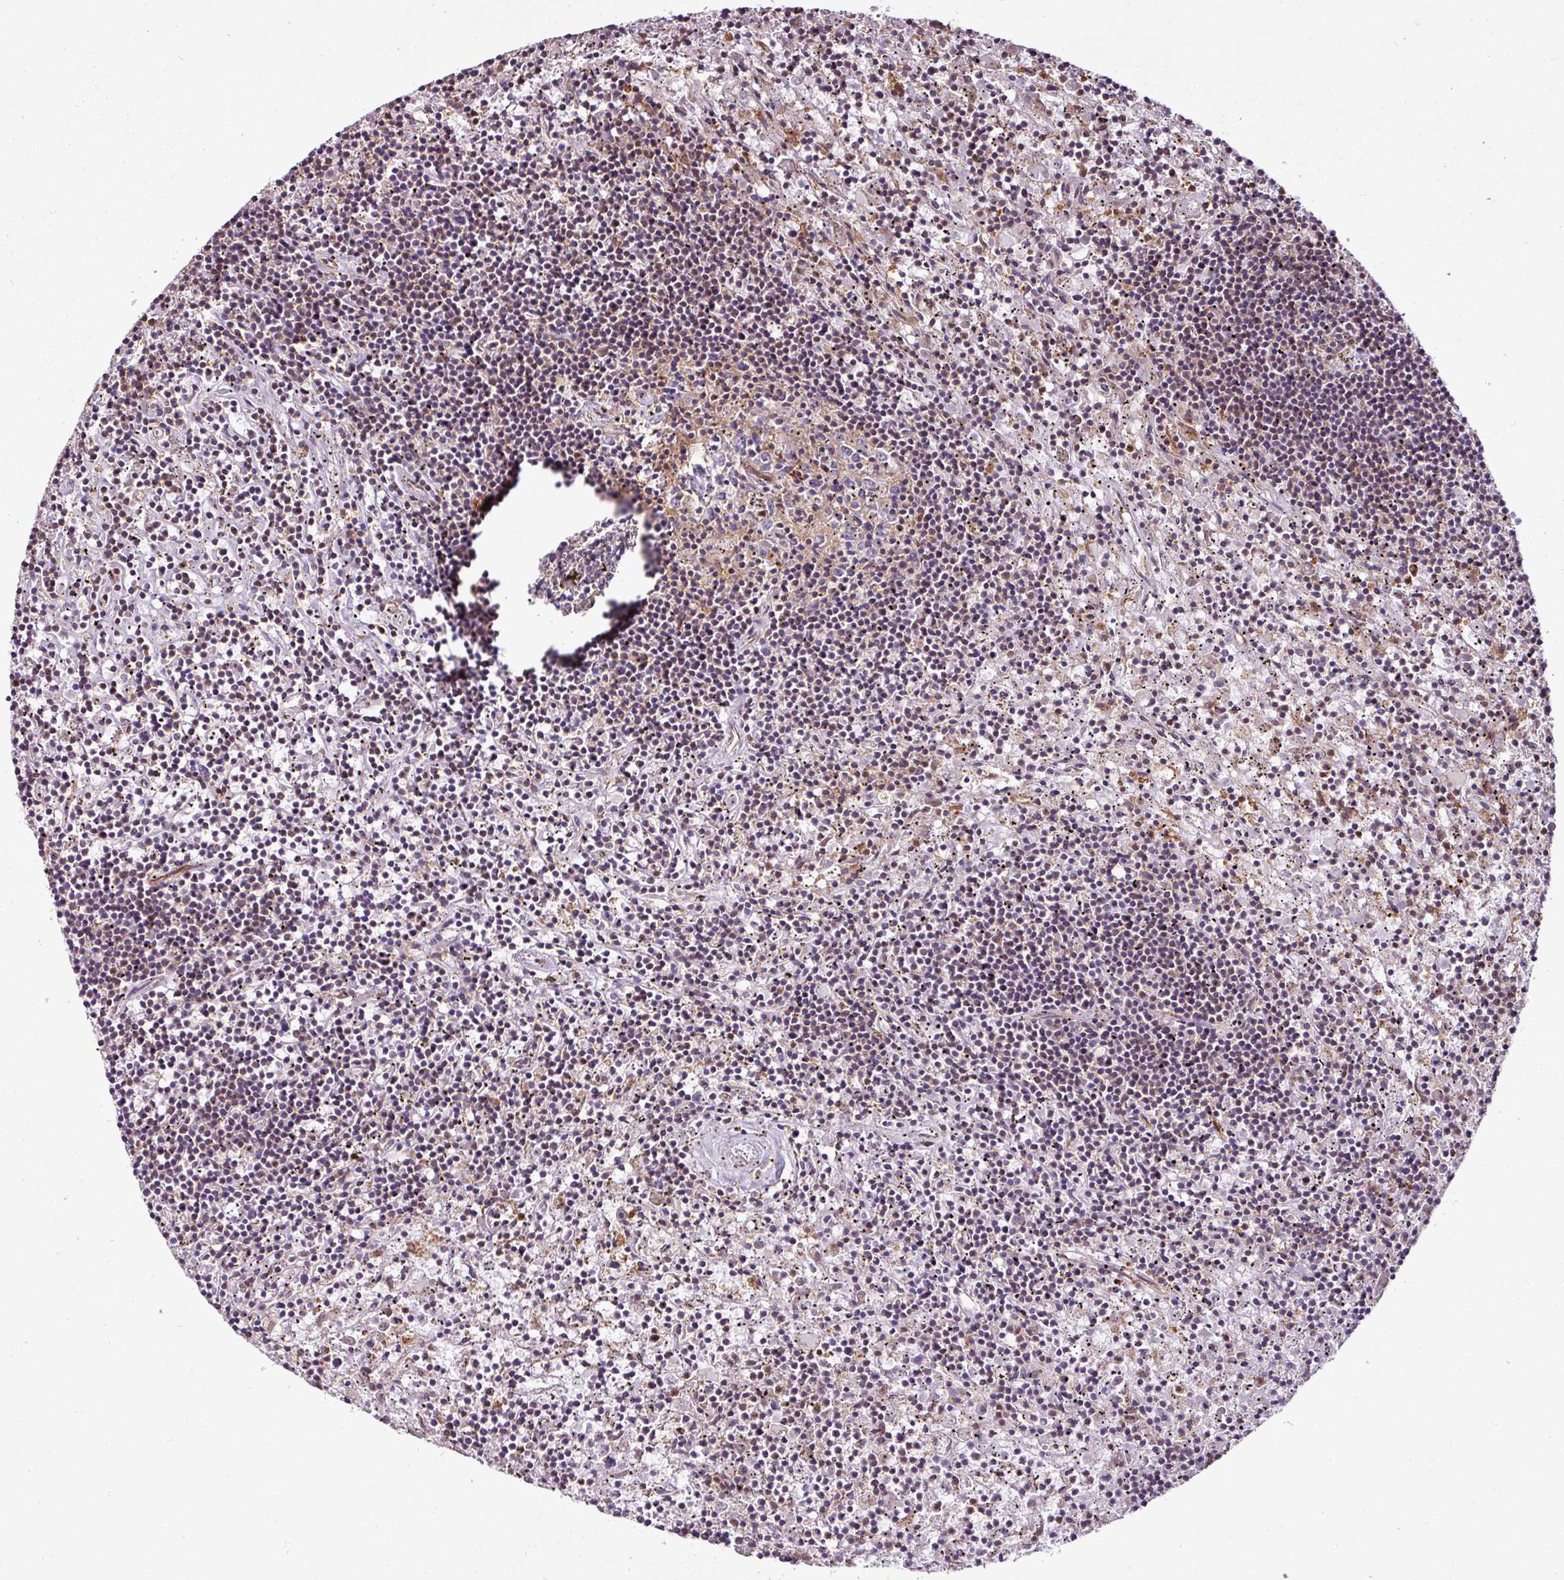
{"staining": {"intensity": "negative", "quantity": "none", "location": "none"}, "tissue": "lymphoma", "cell_type": "Tumor cells", "image_type": "cancer", "snomed": [{"axis": "morphology", "description": "Malignant lymphoma, non-Hodgkin's type, Low grade"}, {"axis": "topography", "description": "Spleen"}], "caption": "Immunohistochemical staining of lymphoma shows no significant expression in tumor cells.", "gene": "ZNF106", "patient": {"sex": "male", "age": 76}}